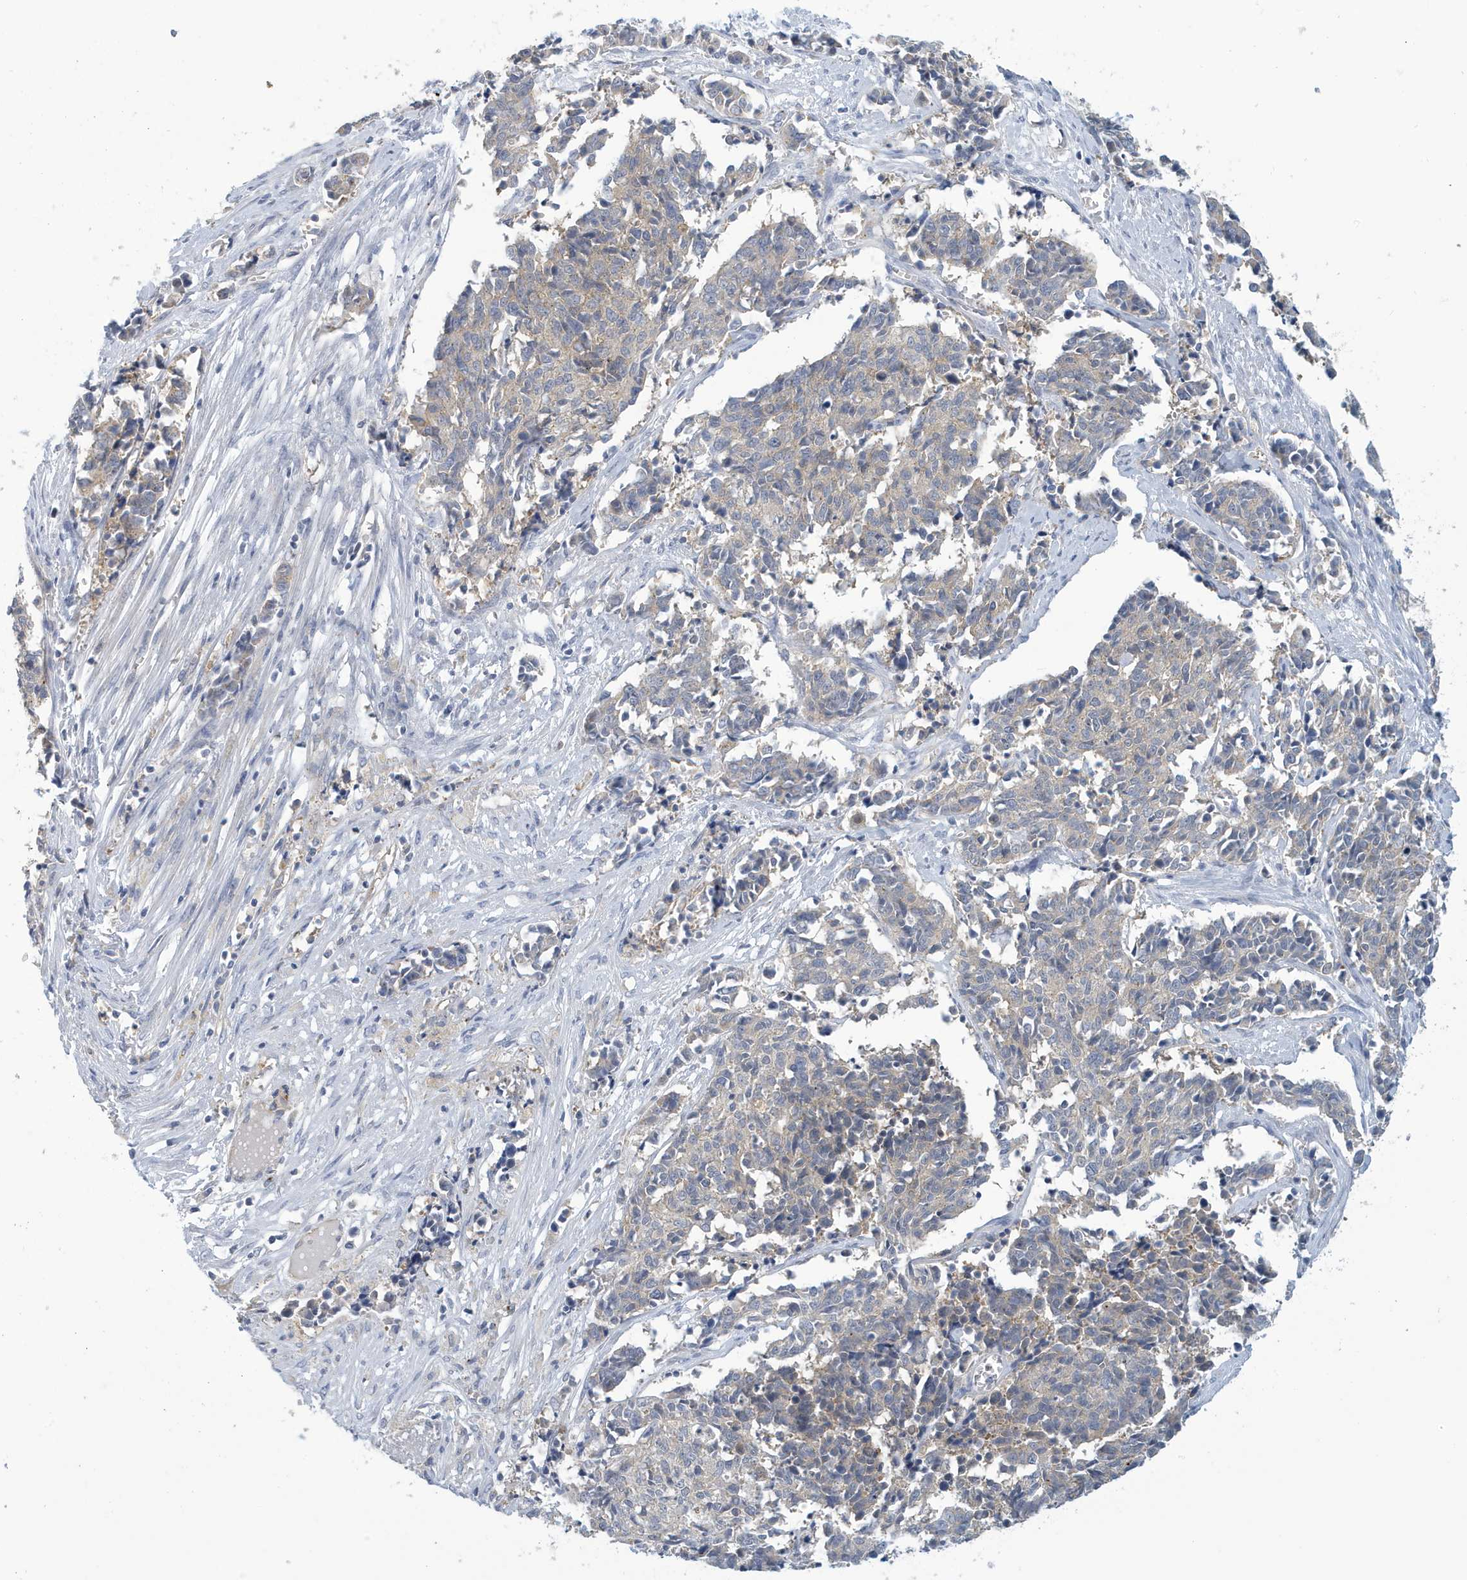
{"staining": {"intensity": "negative", "quantity": "none", "location": "none"}, "tissue": "cervical cancer", "cell_type": "Tumor cells", "image_type": "cancer", "snomed": [{"axis": "morphology", "description": "Normal tissue, NOS"}, {"axis": "morphology", "description": "Squamous cell carcinoma, NOS"}, {"axis": "topography", "description": "Cervix"}], "caption": "Micrograph shows no significant protein staining in tumor cells of squamous cell carcinoma (cervical).", "gene": "VTA1", "patient": {"sex": "female", "age": 35}}